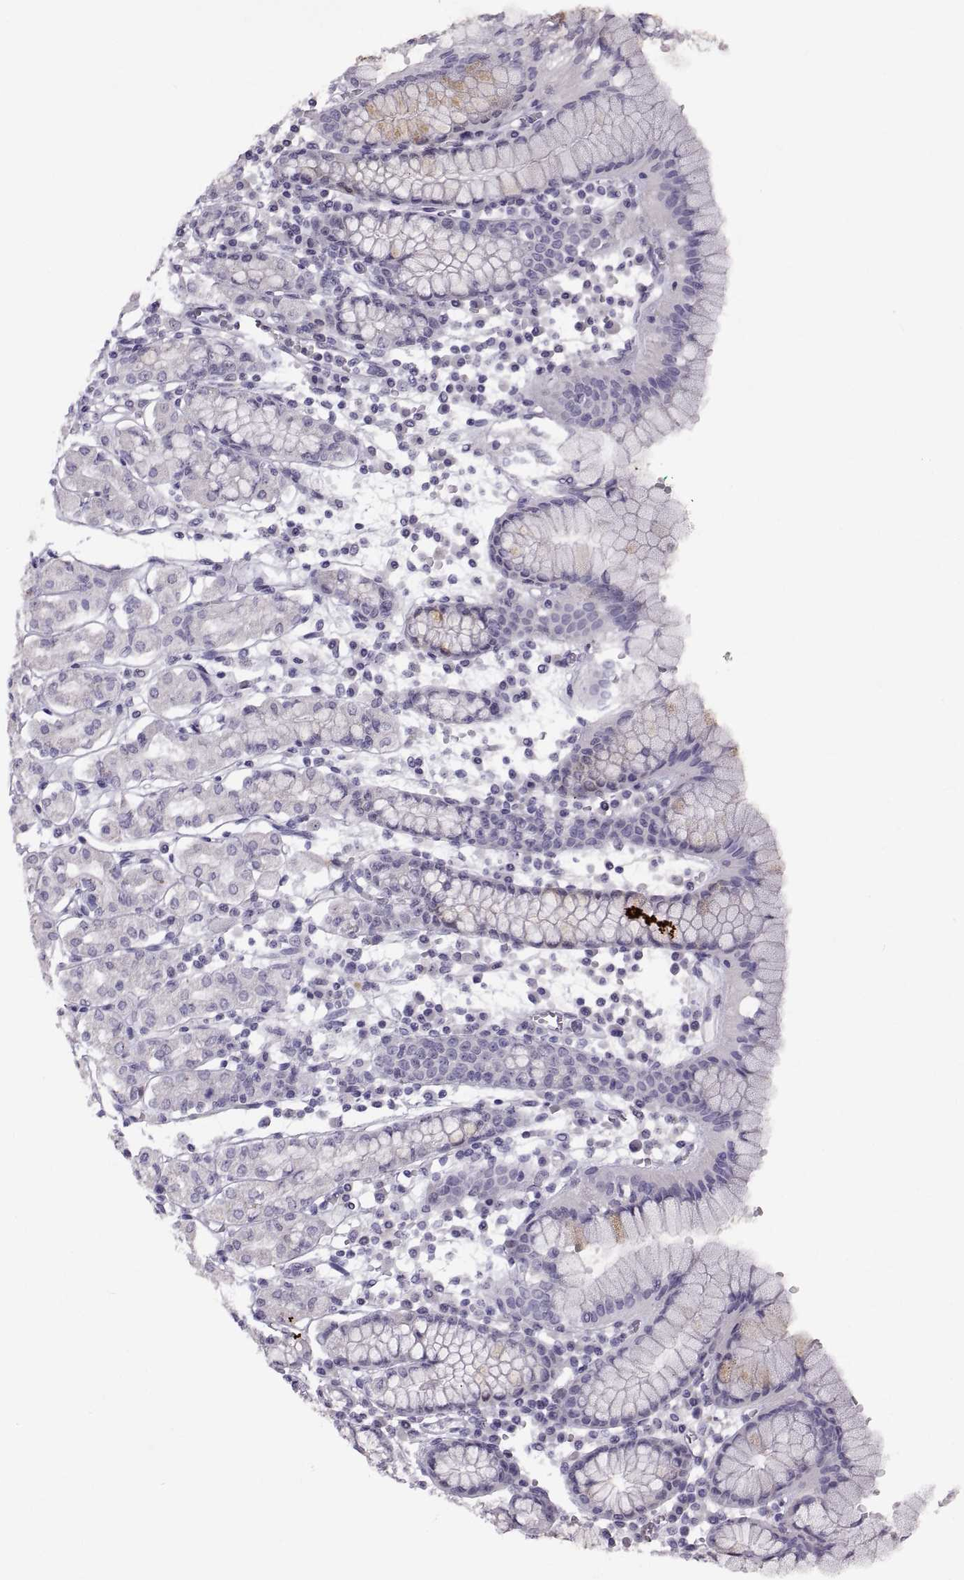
{"staining": {"intensity": "negative", "quantity": "none", "location": "none"}, "tissue": "stomach", "cell_type": "Glandular cells", "image_type": "normal", "snomed": [{"axis": "morphology", "description": "Normal tissue, NOS"}, {"axis": "topography", "description": "Stomach, upper"}, {"axis": "topography", "description": "Stomach"}], "caption": "Immunohistochemistry image of unremarkable human stomach stained for a protein (brown), which reveals no positivity in glandular cells. Nuclei are stained in blue.", "gene": "SPACDR", "patient": {"sex": "male", "age": 62}}